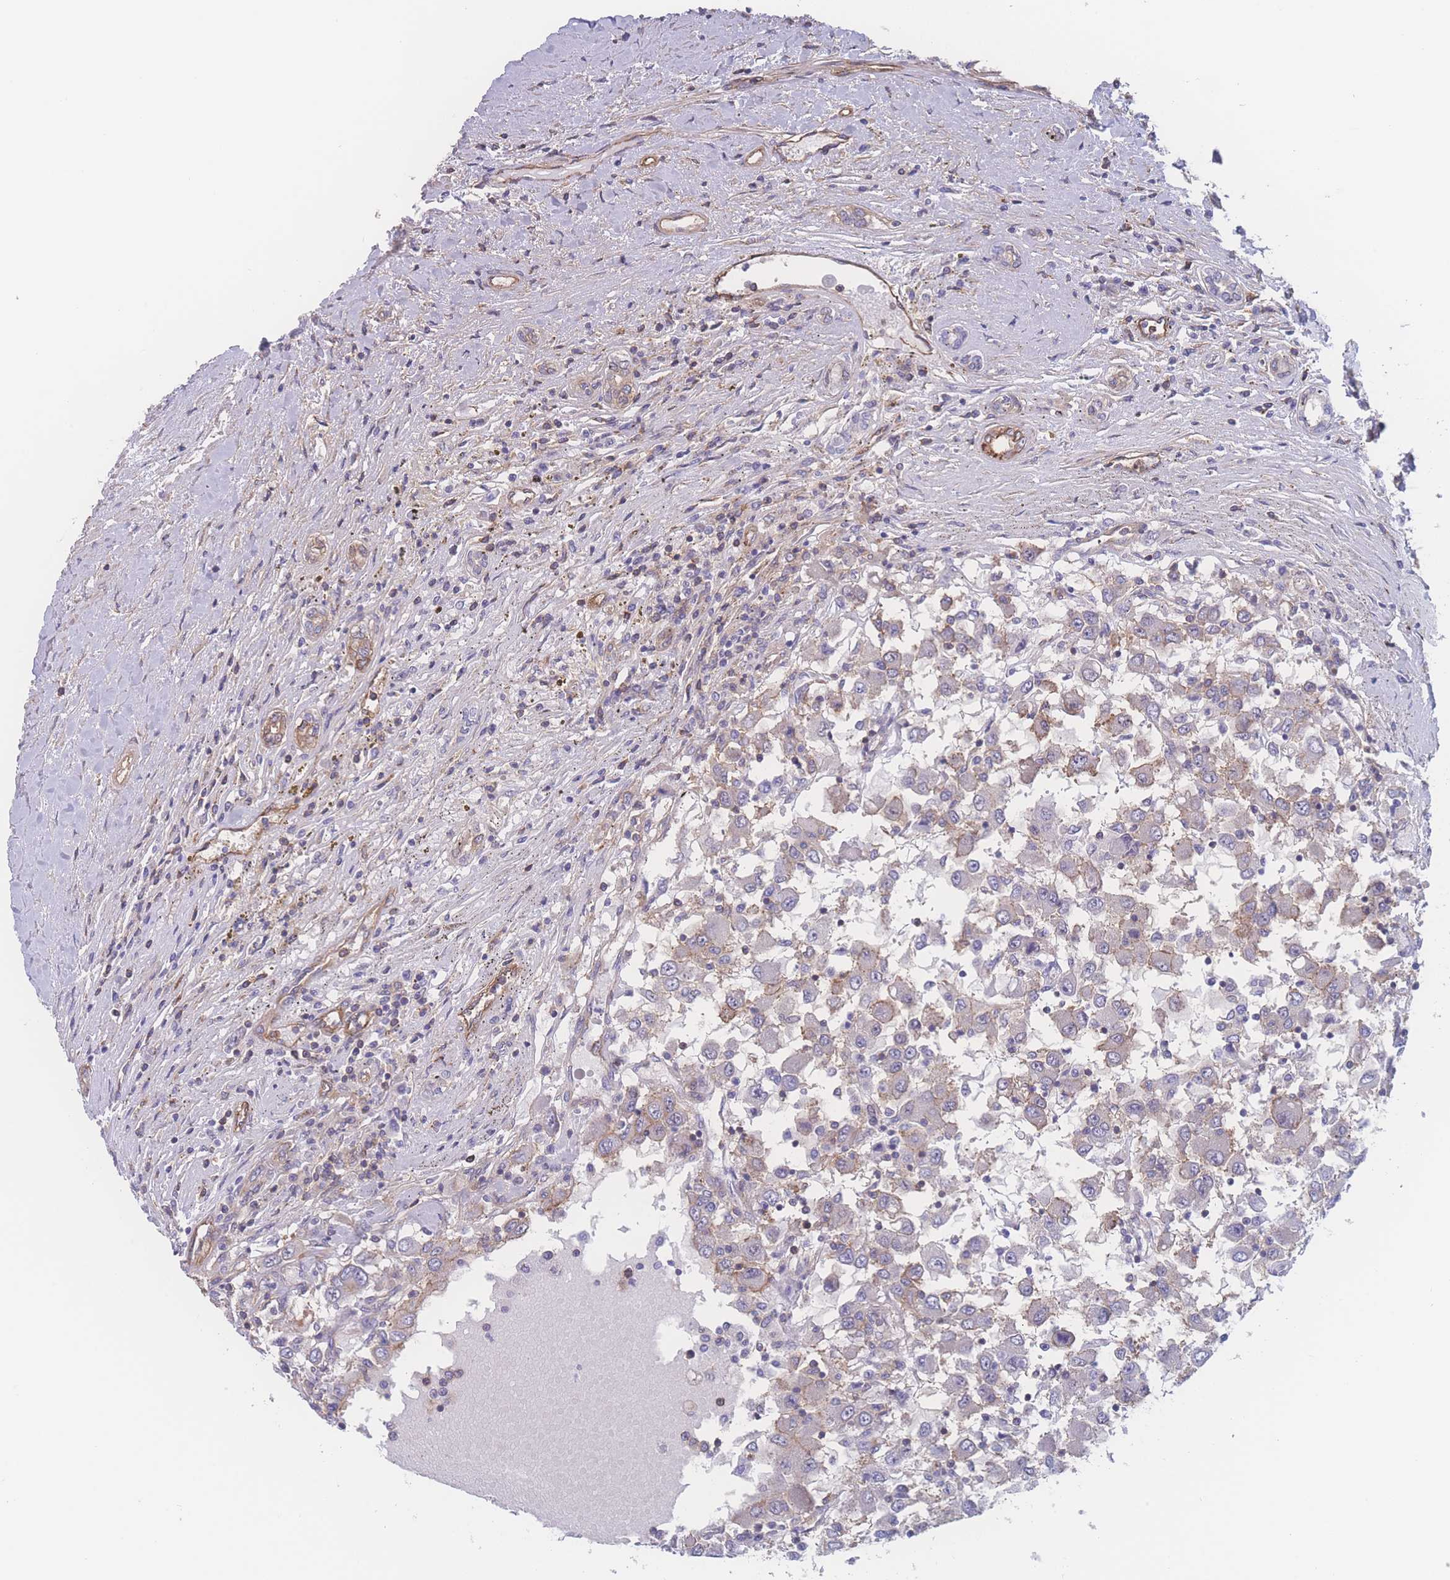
{"staining": {"intensity": "weak", "quantity": "<25%", "location": "cytoplasmic/membranous"}, "tissue": "renal cancer", "cell_type": "Tumor cells", "image_type": "cancer", "snomed": [{"axis": "morphology", "description": "Adenocarcinoma, NOS"}, {"axis": "topography", "description": "Kidney"}], "caption": "Image shows no protein expression in tumor cells of renal adenocarcinoma tissue.", "gene": "CFAP97", "patient": {"sex": "female", "age": 67}}